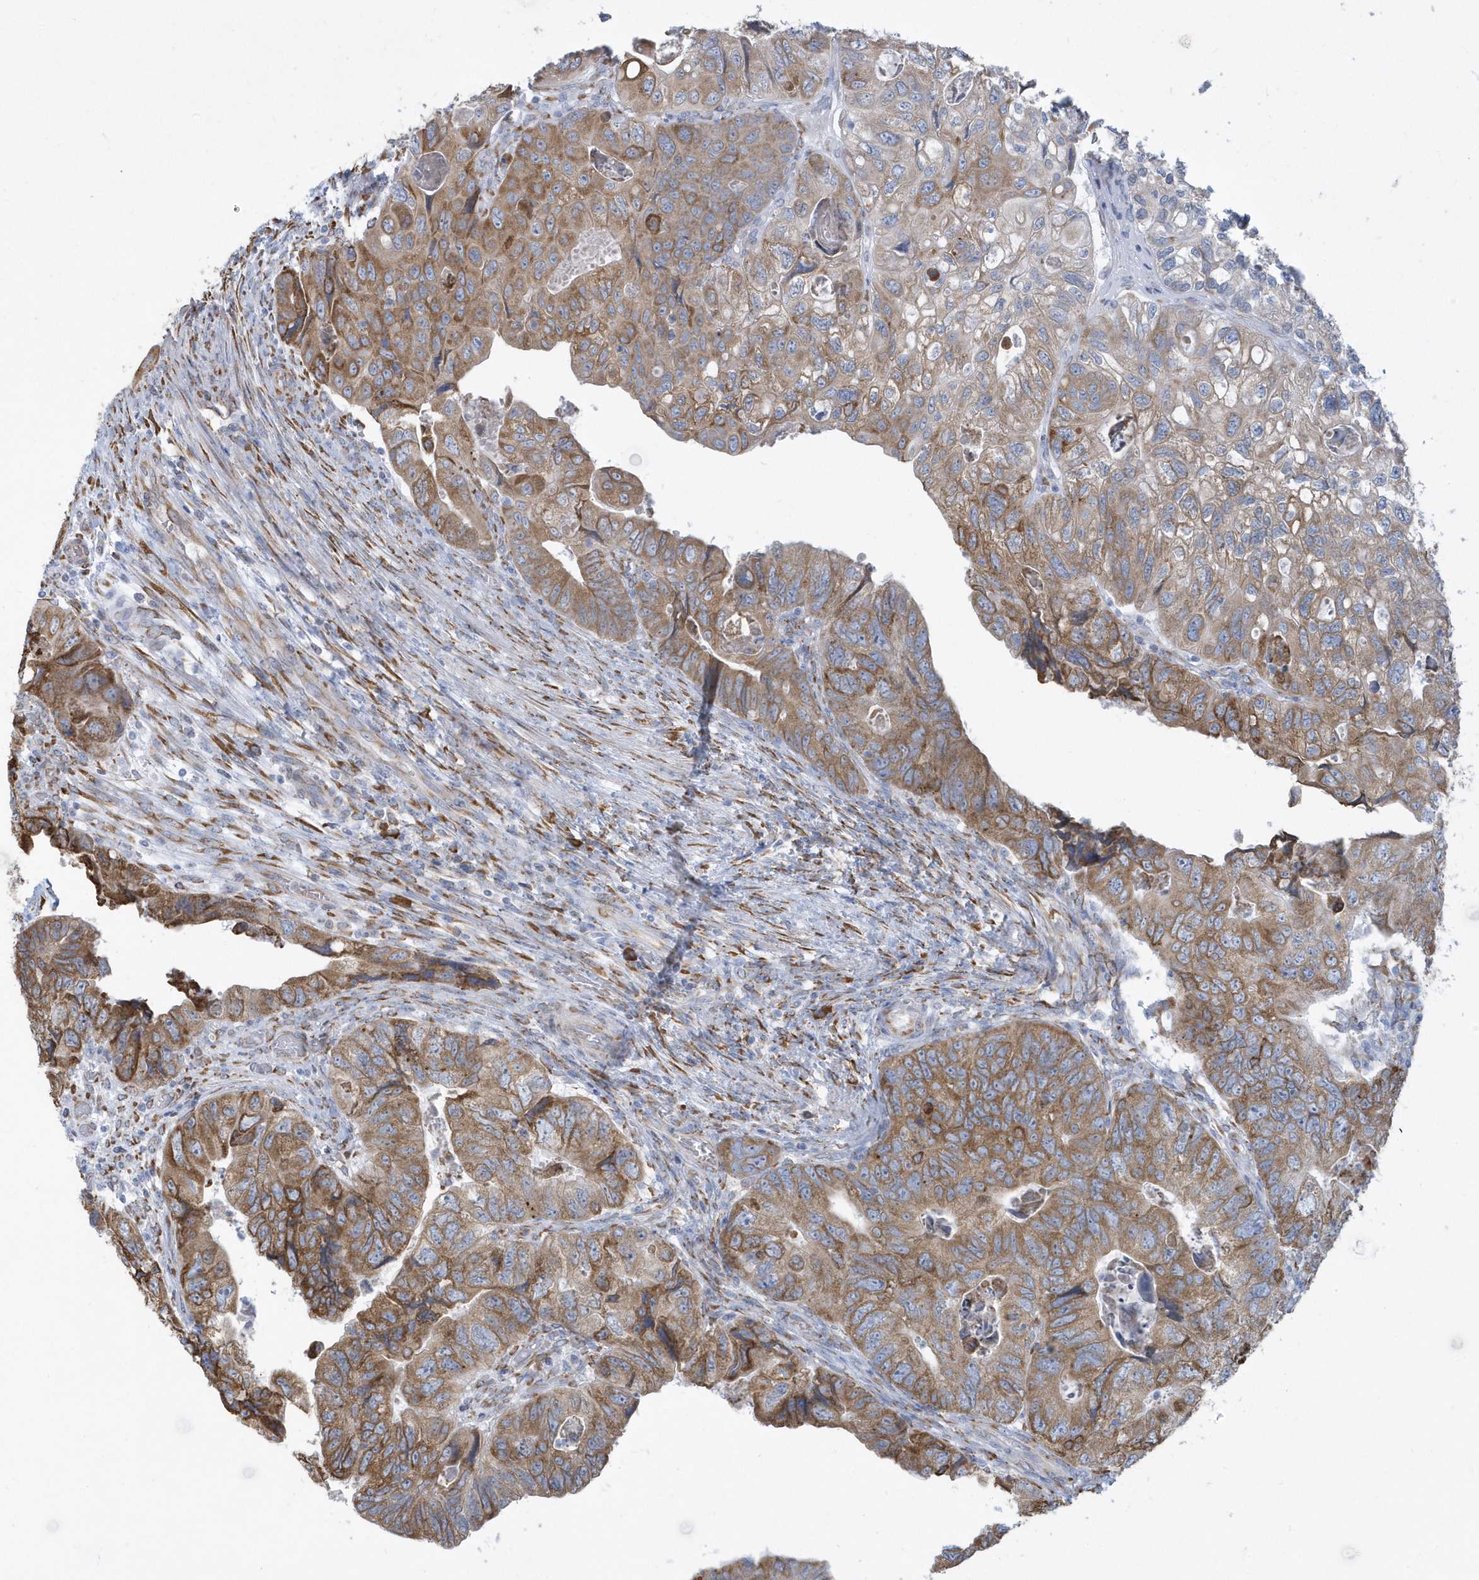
{"staining": {"intensity": "moderate", "quantity": ">75%", "location": "cytoplasmic/membranous"}, "tissue": "colorectal cancer", "cell_type": "Tumor cells", "image_type": "cancer", "snomed": [{"axis": "morphology", "description": "Adenocarcinoma, NOS"}, {"axis": "topography", "description": "Rectum"}], "caption": "A brown stain labels moderate cytoplasmic/membranous staining of a protein in adenocarcinoma (colorectal) tumor cells. The protein of interest is shown in brown color, while the nuclei are stained blue.", "gene": "DCAF1", "patient": {"sex": "male", "age": 63}}